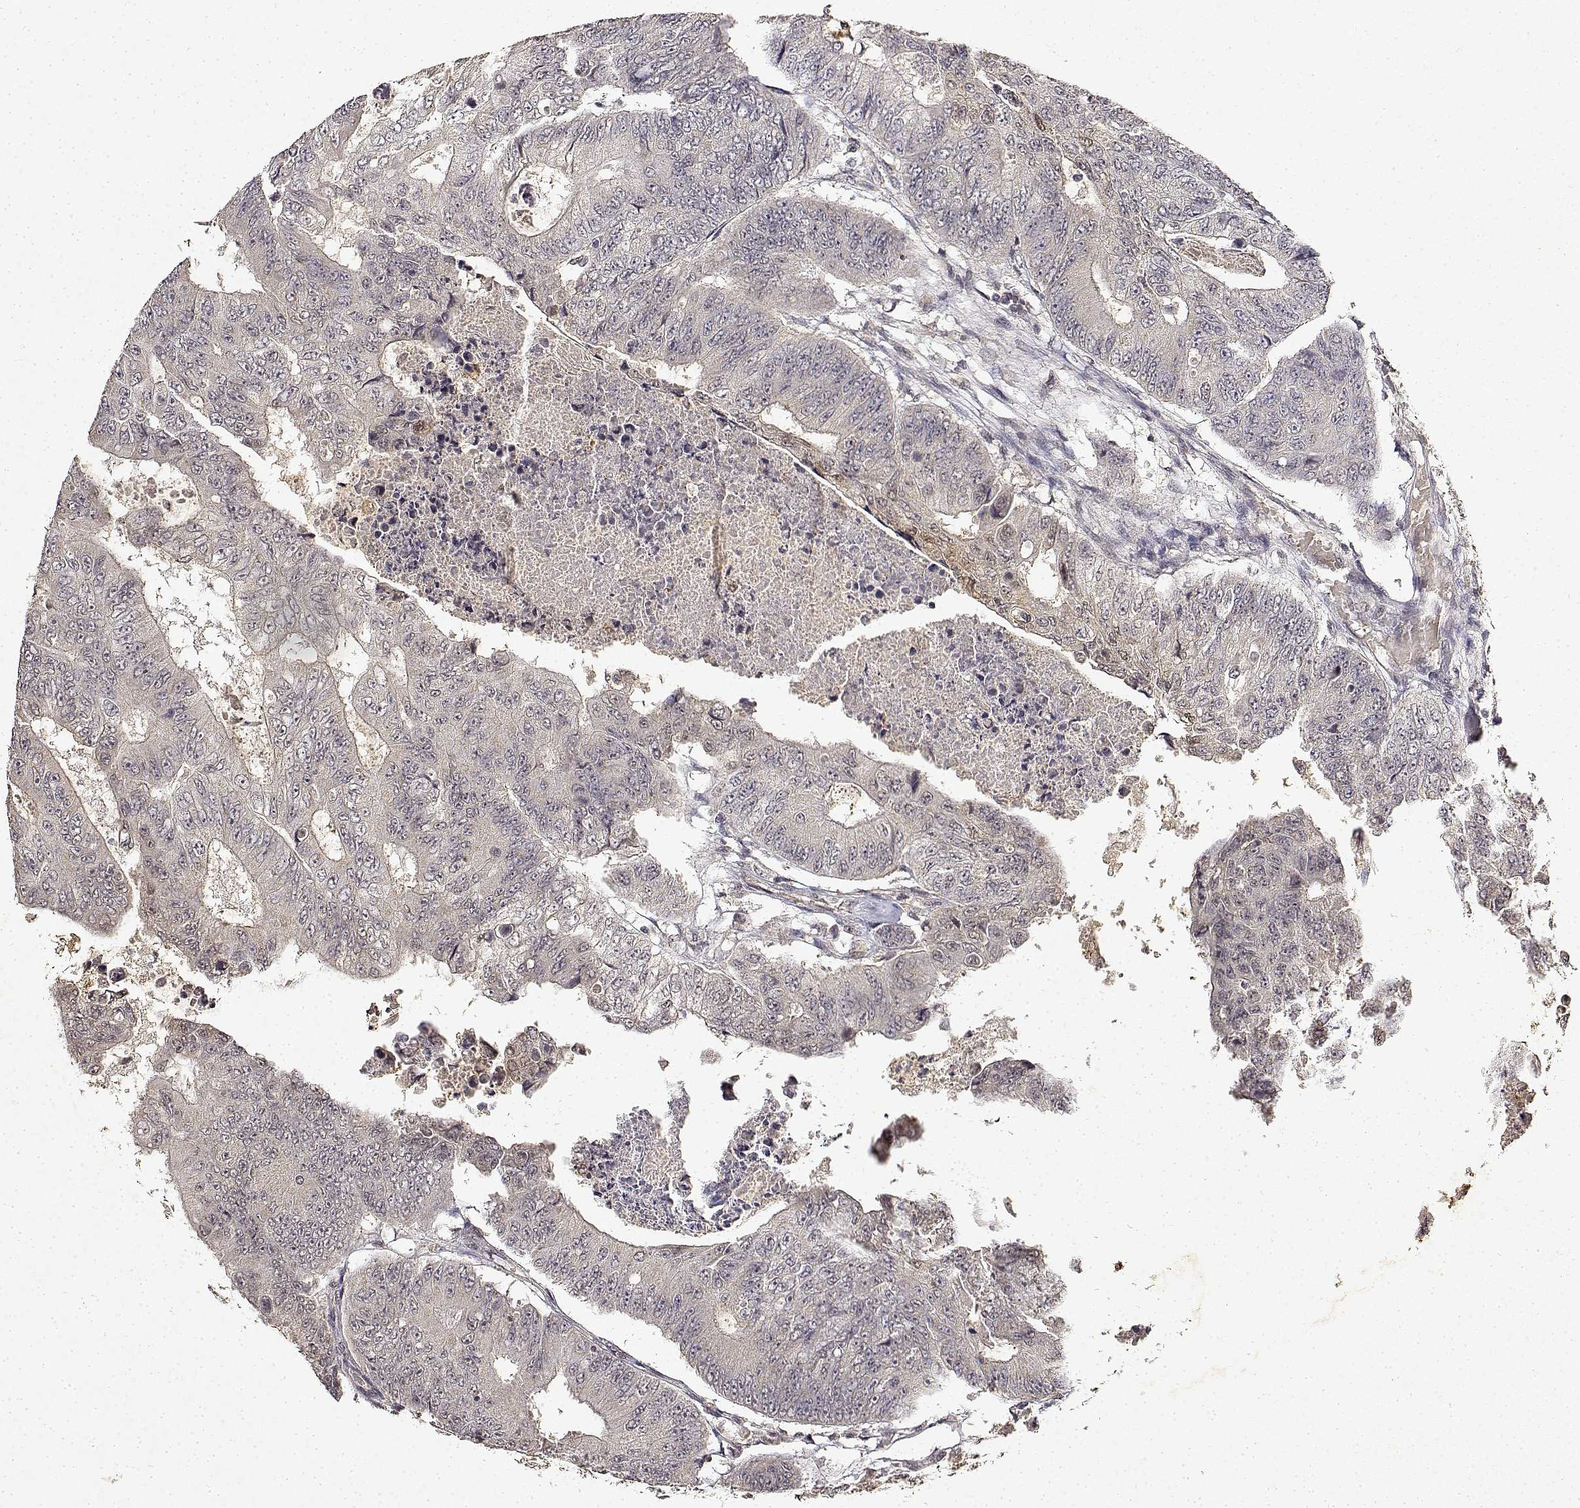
{"staining": {"intensity": "negative", "quantity": "none", "location": "none"}, "tissue": "colorectal cancer", "cell_type": "Tumor cells", "image_type": "cancer", "snomed": [{"axis": "morphology", "description": "Adenocarcinoma, NOS"}, {"axis": "topography", "description": "Colon"}], "caption": "Immunohistochemistry image of human colorectal adenocarcinoma stained for a protein (brown), which exhibits no expression in tumor cells. (Brightfield microscopy of DAB (3,3'-diaminobenzidine) IHC at high magnification).", "gene": "BDNF", "patient": {"sex": "female", "age": 48}}